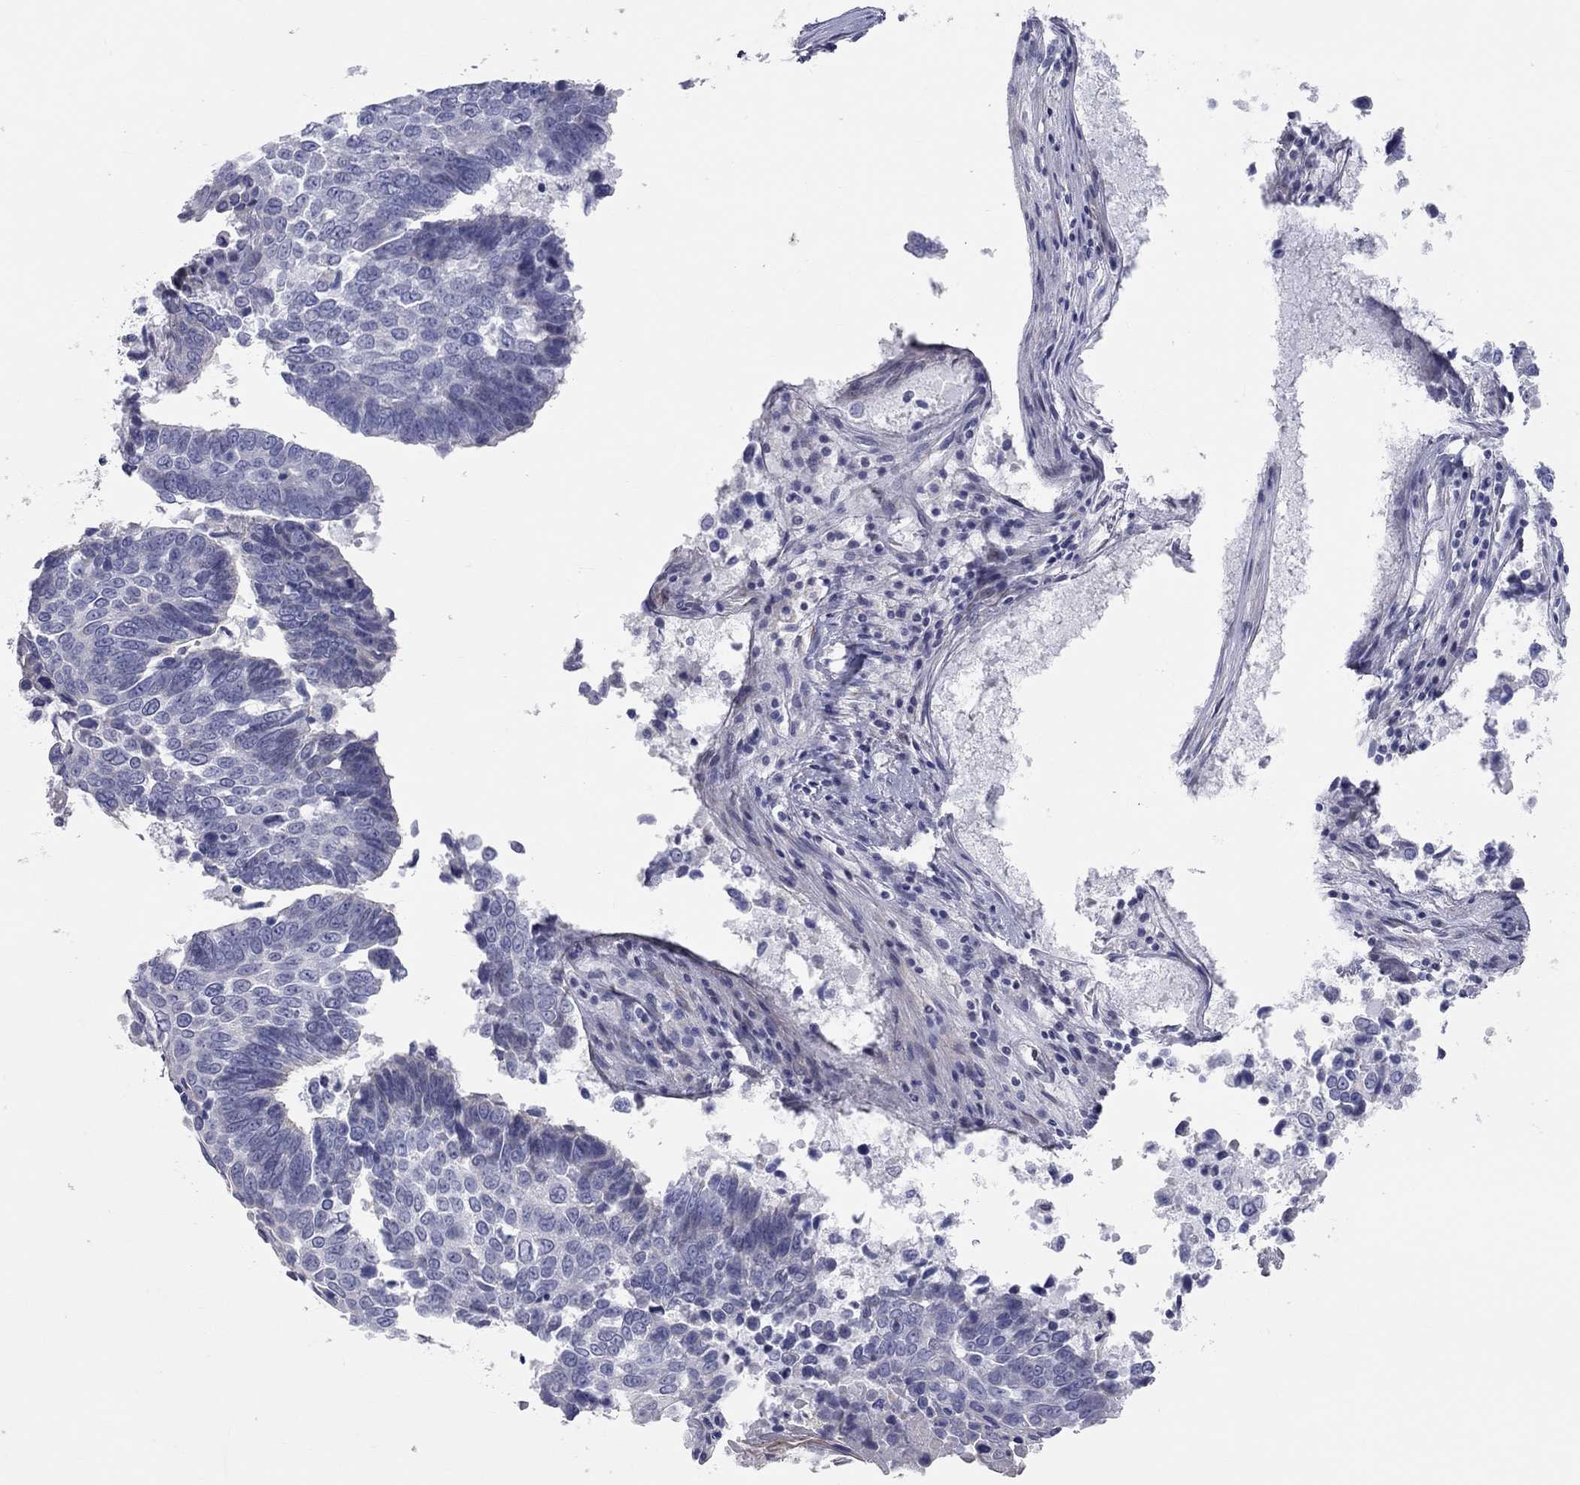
{"staining": {"intensity": "negative", "quantity": "none", "location": "none"}, "tissue": "lung cancer", "cell_type": "Tumor cells", "image_type": "cancer", "snomed": [{"axis": "morphology", "description": "Squamous cell carcinoma, NOS"}, {"axis": "topography", "description": "Lung"}], "caption": "There is no significant staining in tumor cells of lung cancer (squamous cell carcinoma). Nuclei are stained in blue.", "gene": "ST7L", "patient": {"sex": "male", "age": 73}}